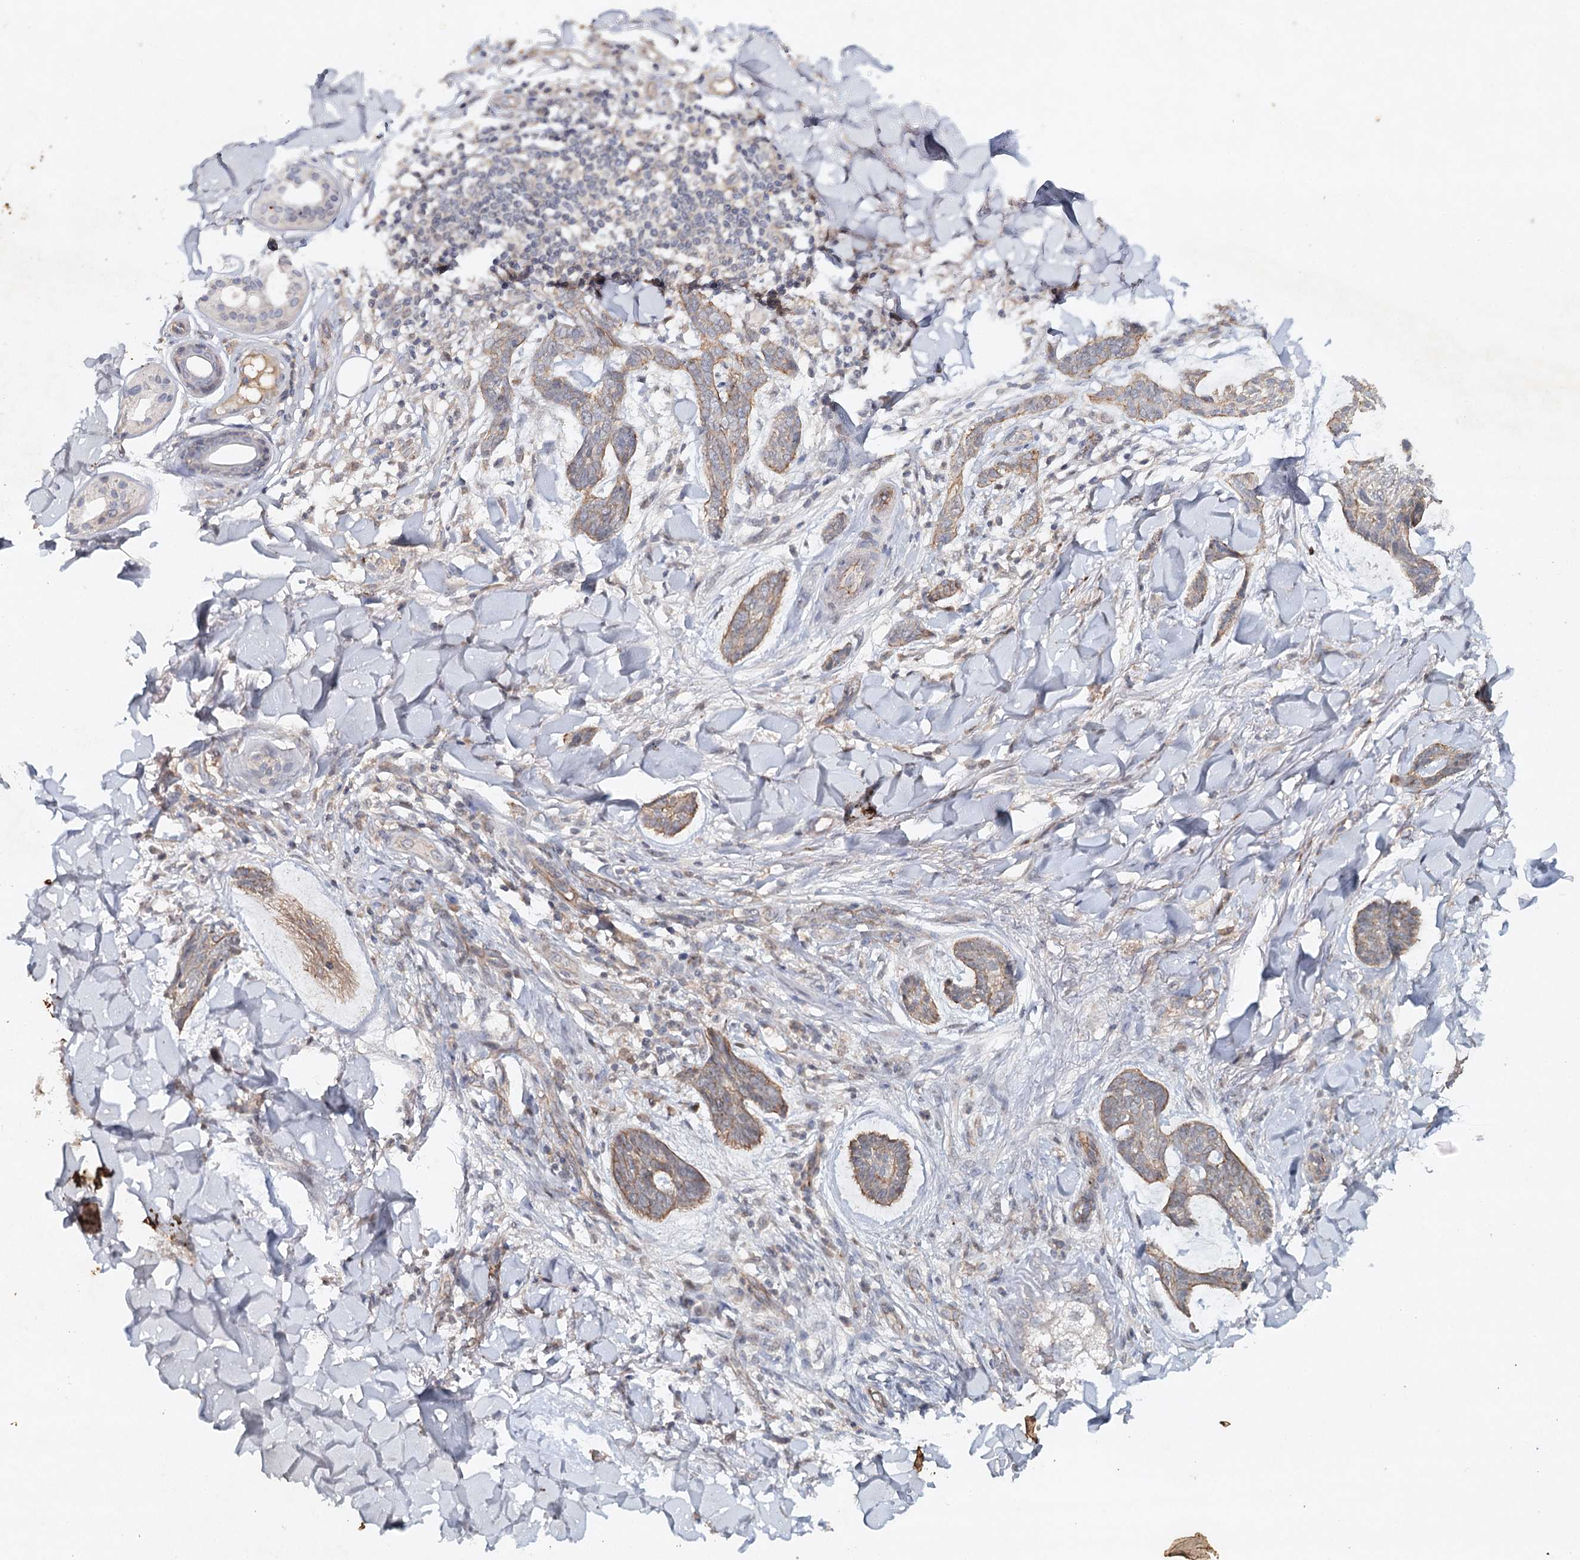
{"staining": {"intensity": "weak", "quantity": "25%-75%", "location": "cytoplasmic/membranous"}, "tissue": "skin cancer", "cell_type": "Tumor cells", "image_type": "cancer", "snomed": [{"axis": "morphology", "description": "Basal cell carcinoma"}, {"axis": "topography", "description": "Skin"}], "caption": "This micrograph displays immunohistochemistry staining of skin cancer (basal cell carcinoma), with low weak cytoplasmic/membranous positivity in approximately 25%-75% of tumor cells.", "gene": "SYNPO", "patient": {"sex": "male", "age": 43}}